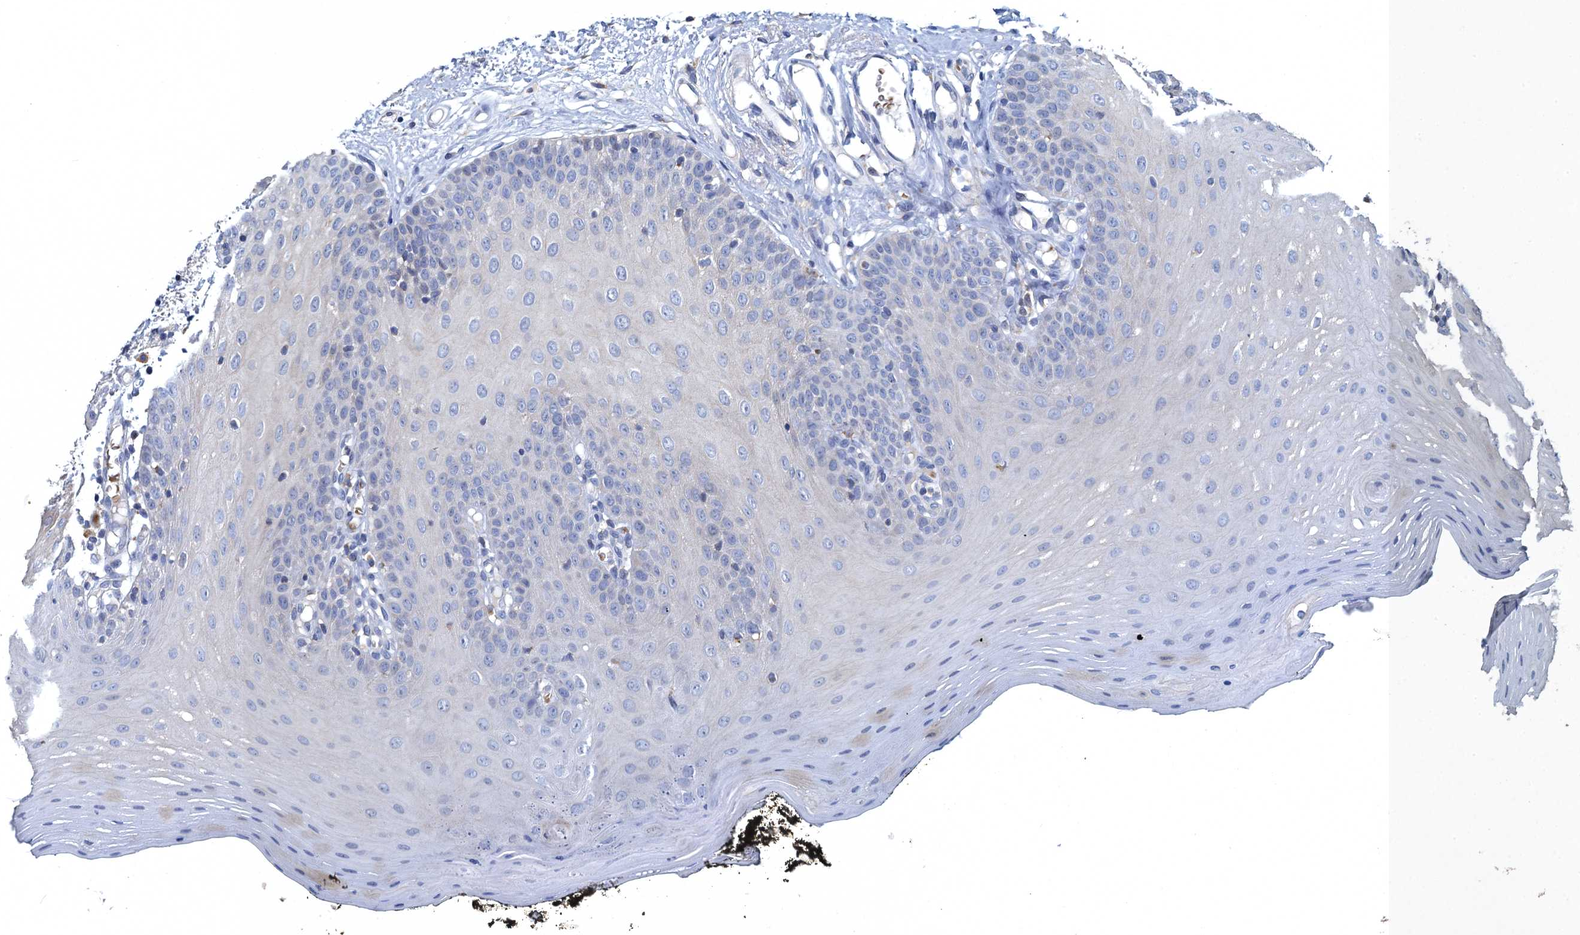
{"staining": {"intensity": "negative", "quantity": "none", "location": "none"}, "tissue": "oral mucosa", "cell_type": "Squamous epithelial cells", "image_type": "normal", "snomed": [{"axis": "morphology", "description": "Normal tissue, NOS"}, {"axis": "topography", "description": "Oral tissue"}], "caption": "This is an immunohistochemistry photomicrograph of normal human oral mucosa. There is no staining in squamous epithelial cells.", "gene": "ATOSA", "patient": {"sex": "male", "age": 74}}